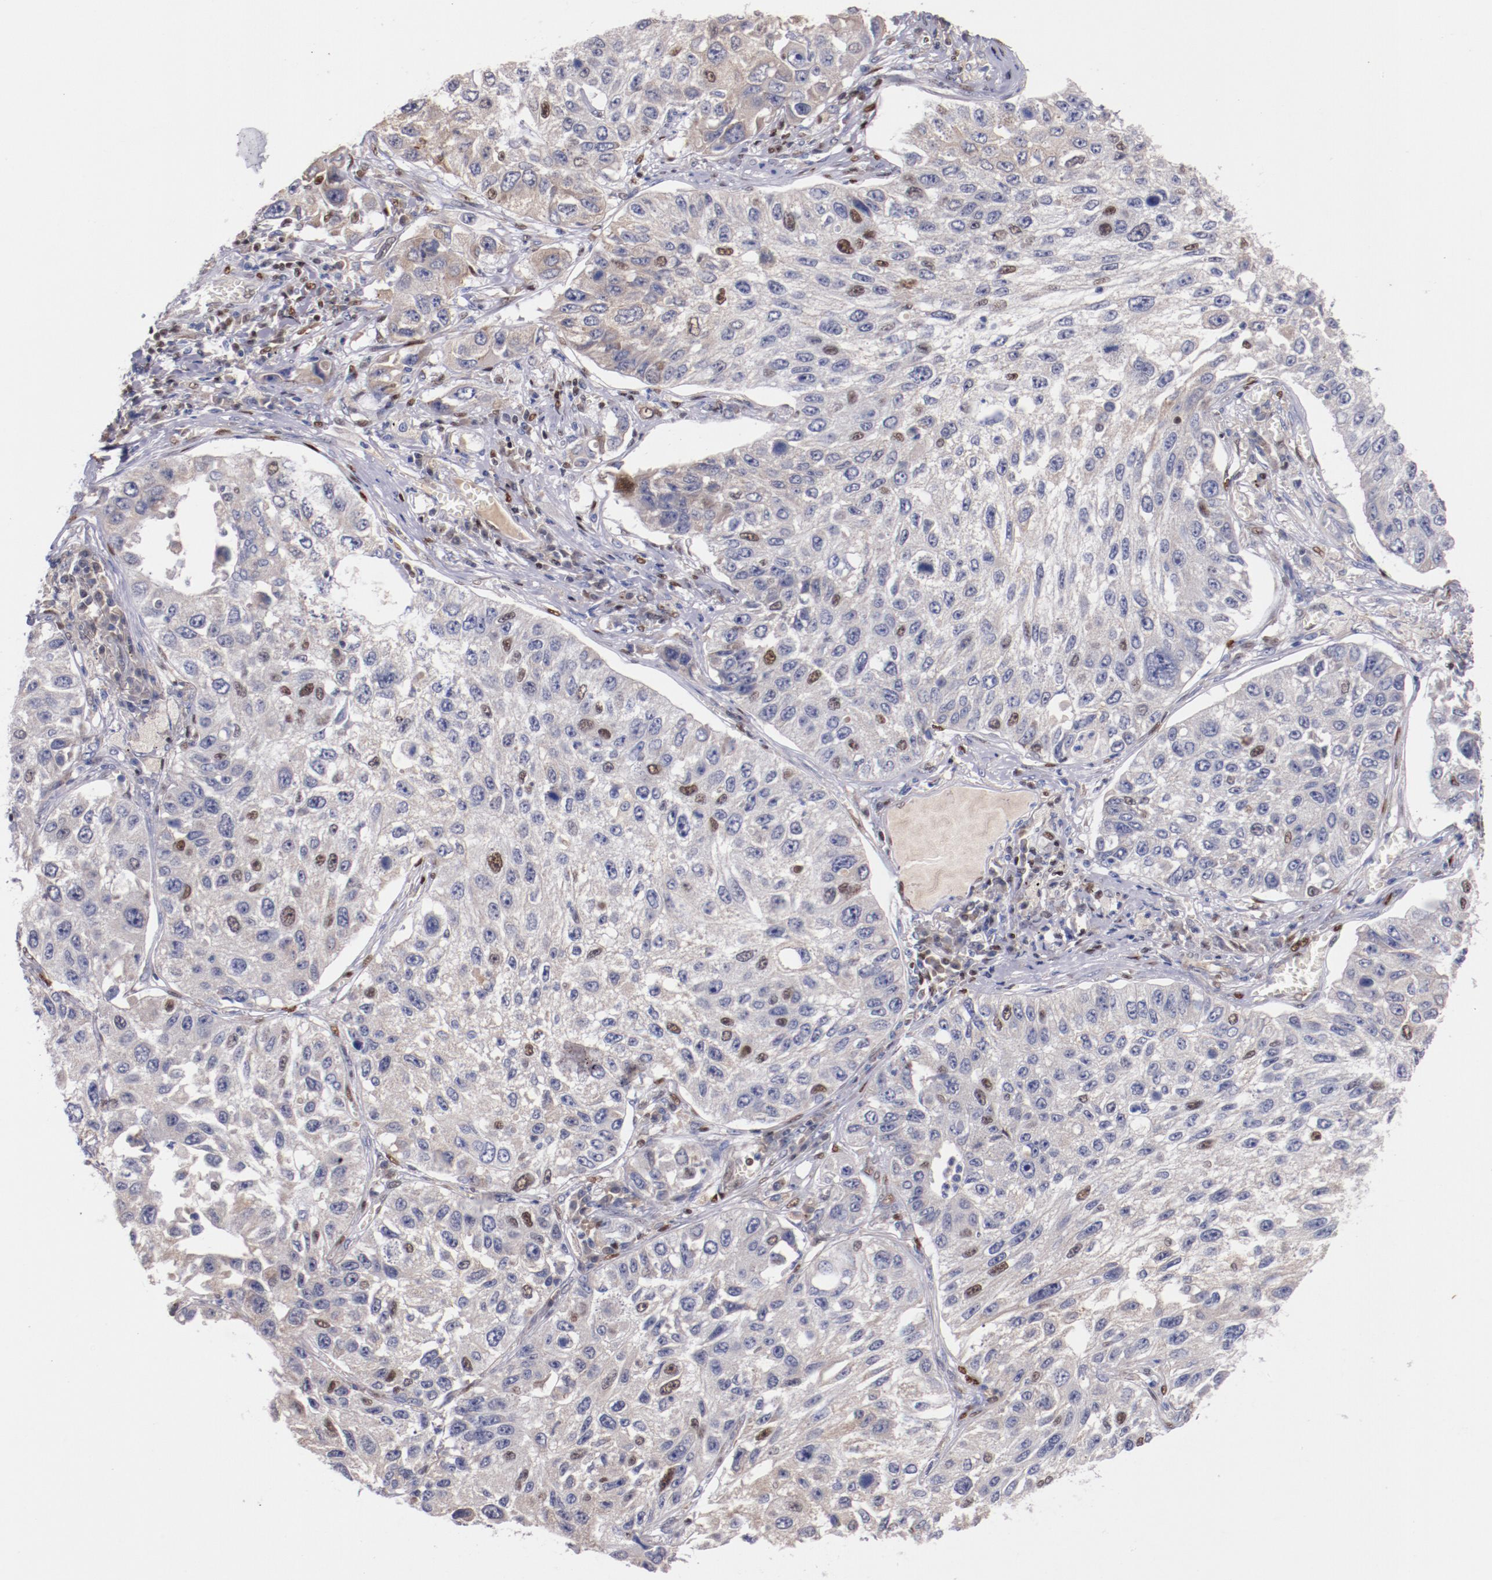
{"staining": {"intensity": "weak", "quantity": "<25%", "location": "nuclear"}, "tissue": "lung cancer", "cell_type": "Tumor cells", "image_type": "cancer", "snomed": [{"axis": "morphology", "description": "Squamous cell carcinoma, NOS"}, {"axis": "topography", "description": "Lung"}], "caption": "This is an IHC histopathology image of human lung cancer (squamous cell carcinoma). There is no positivity in tumor cells.", "gene": "SRF", "patient": {"sex": "male", "age": 71}}